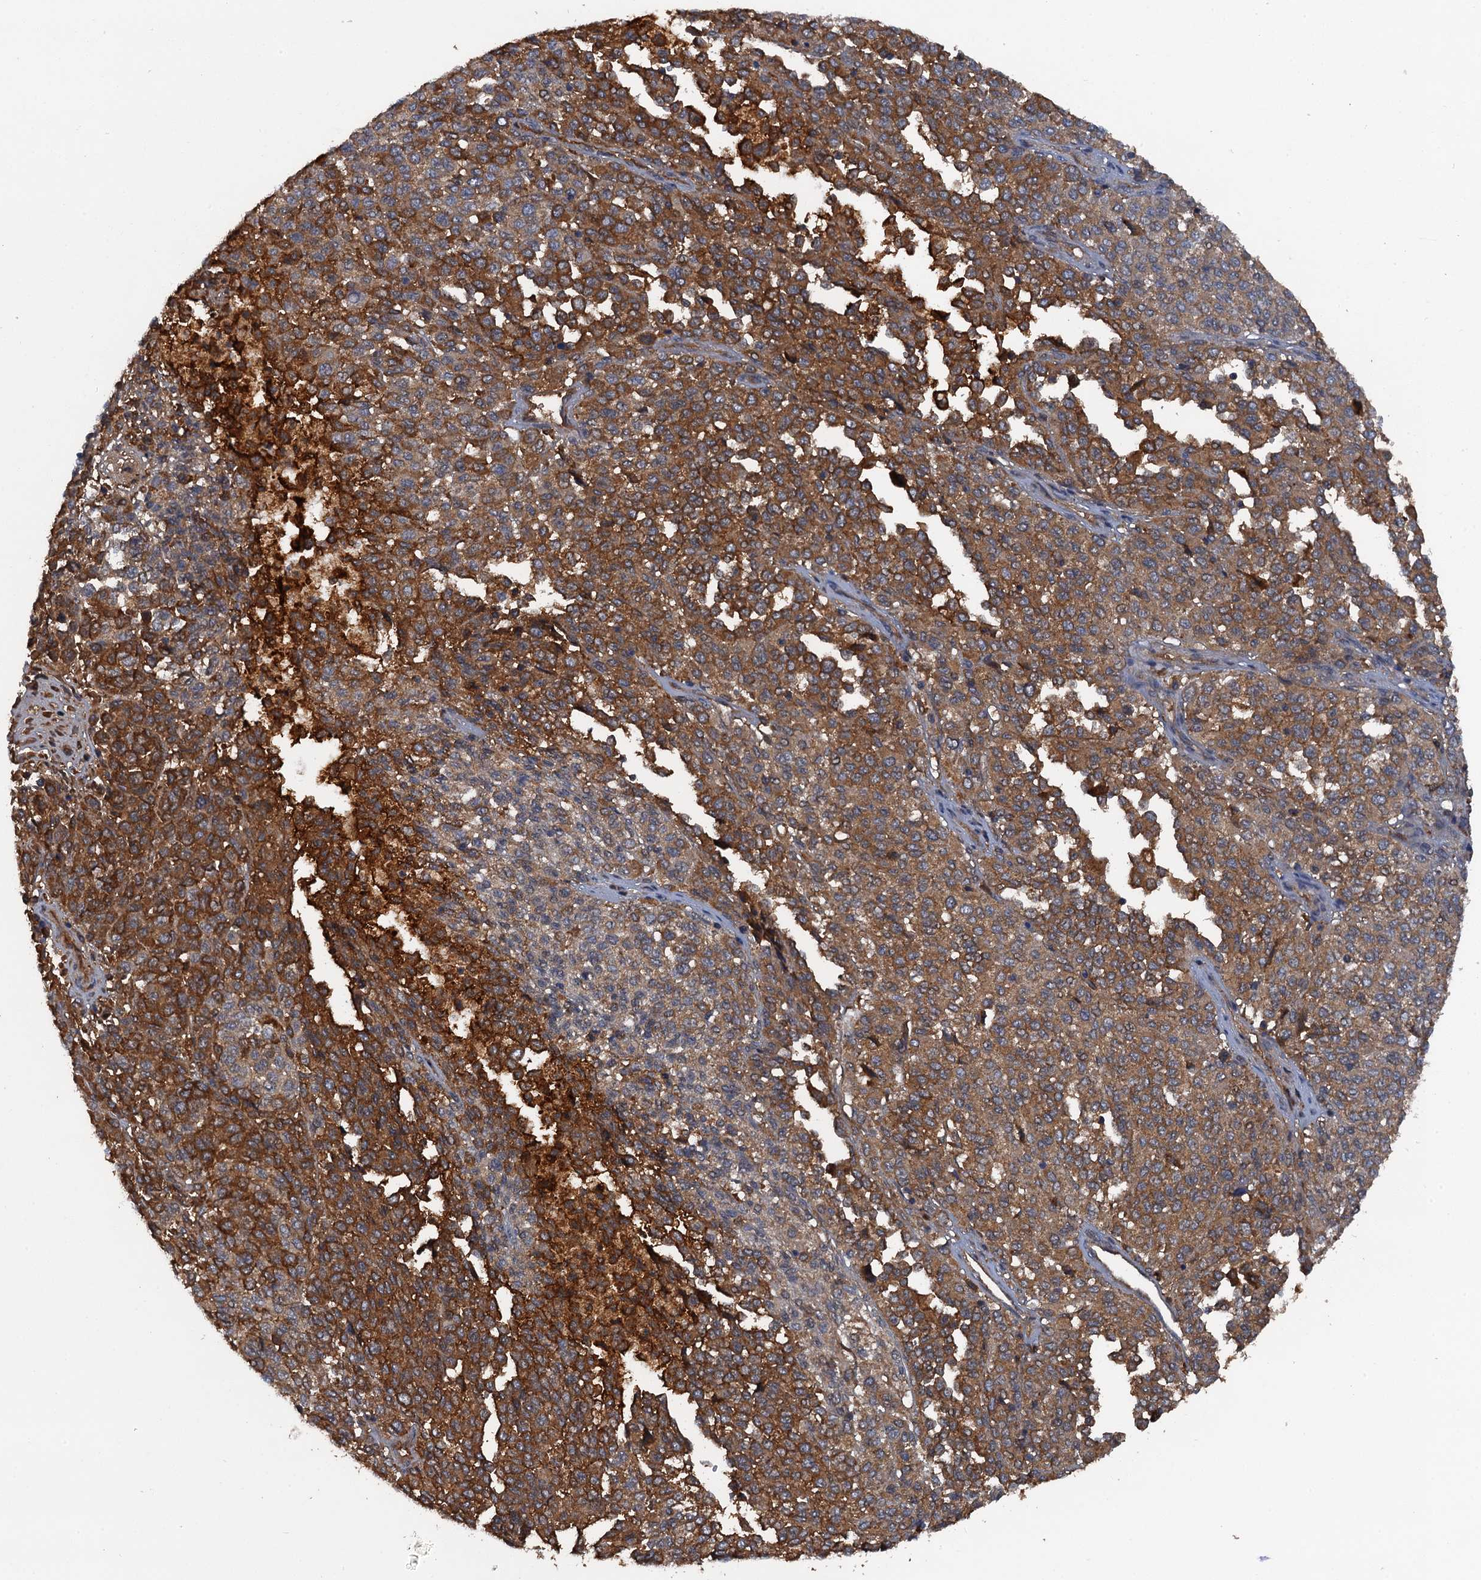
{"staining": {"intensity": "moderate", "quantity": ">75%", "location": "cytoplasmic/membranous"}, "tissue": "melanoma", "cell_type": "Tumor cells", "image_type": "cancer", "snomed": [{"axis": "morphology", "description": "Malignant melanoma, Metastatic site"}, {"axis": "topography", "description": "Pancreas"}], "caption": "Immunohistochemical staining of melanoma displays moderate cytoplasmic/membranous protein staining in about >75% of tumor cells.", "gene": "HAPLN3", "patient": {"sex": "female", "age": 30}}